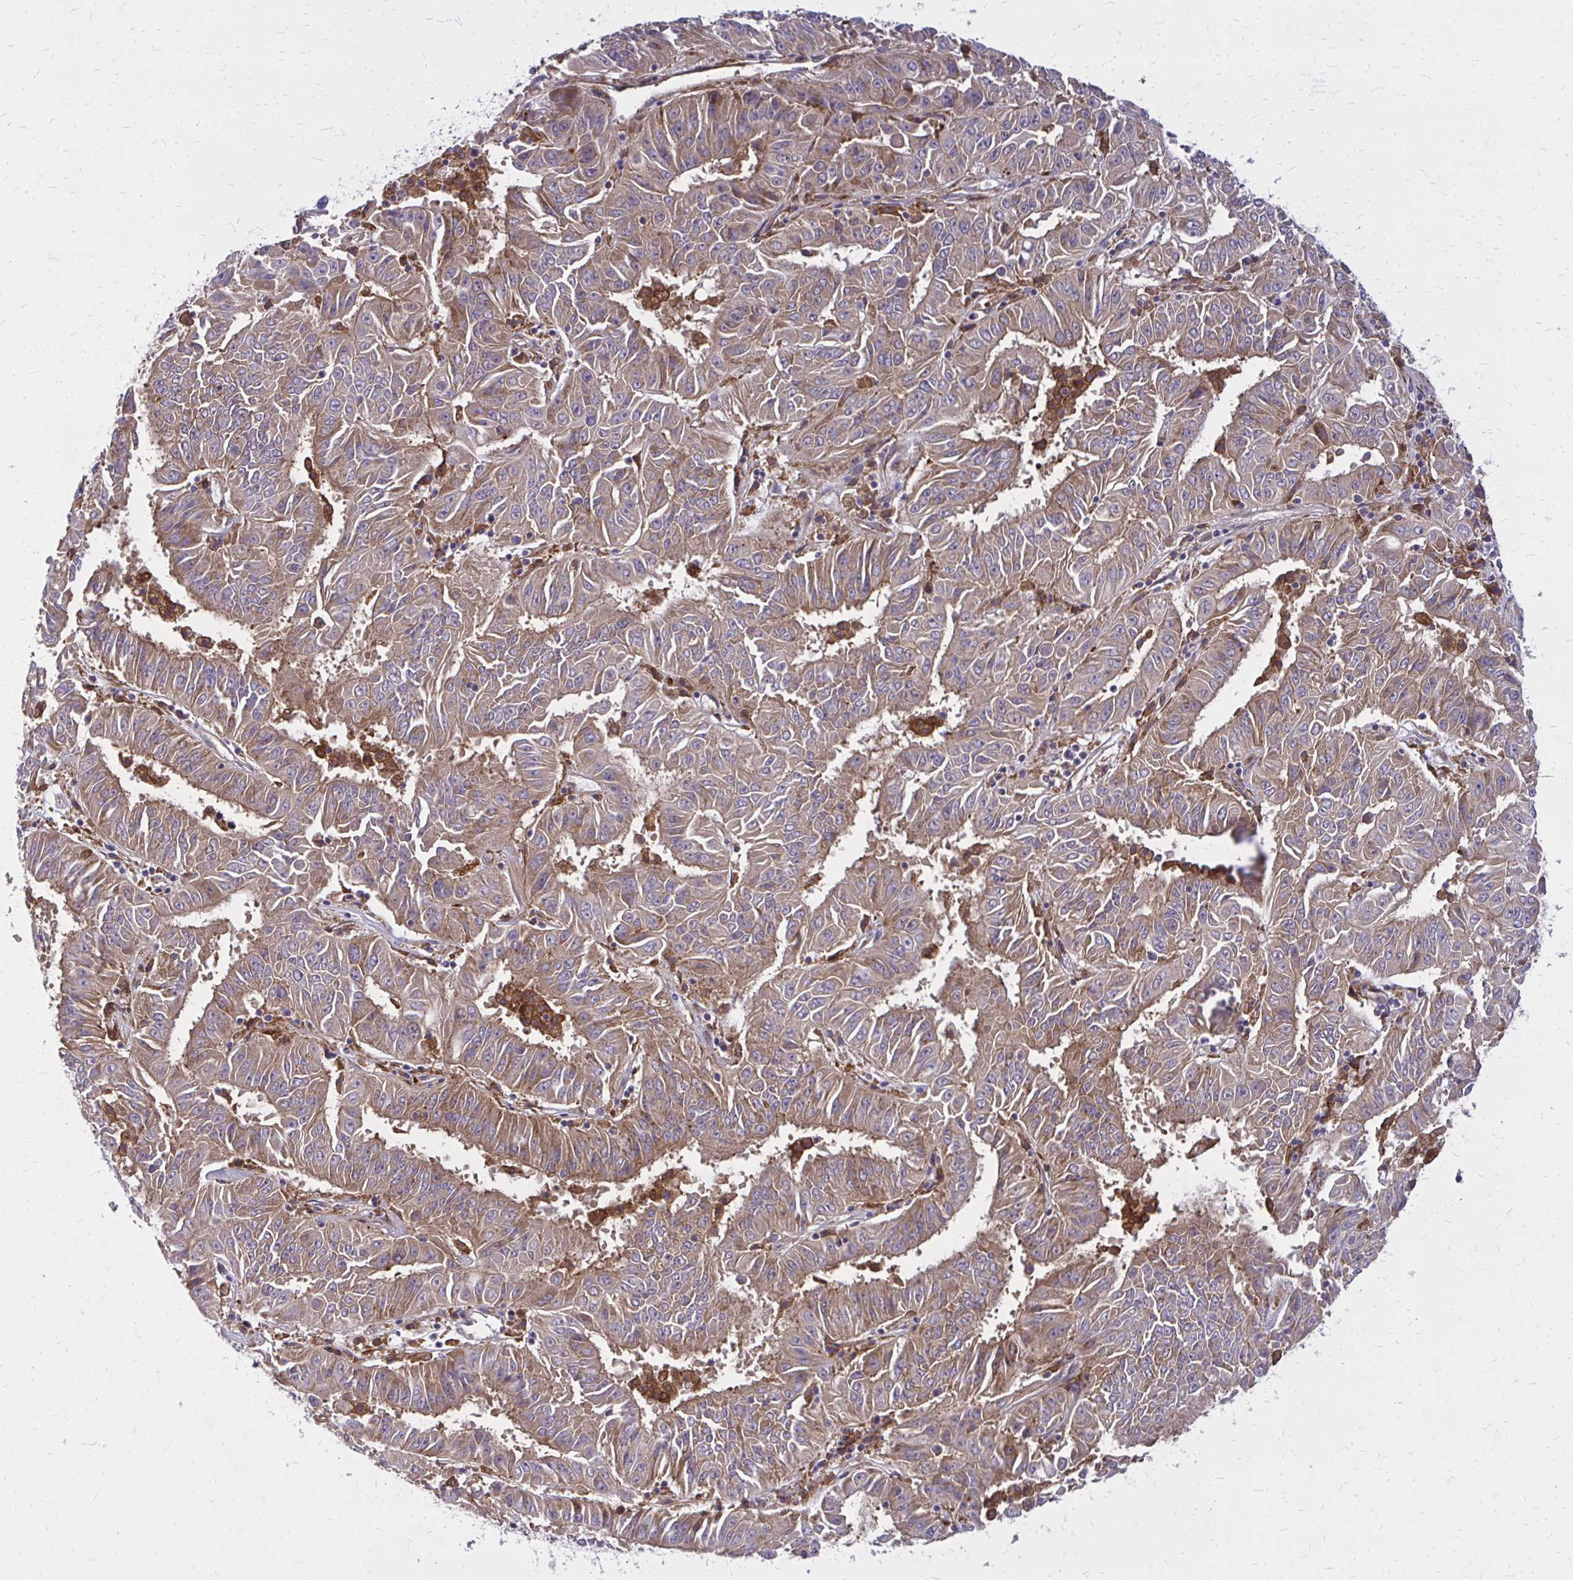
{"staining": {"intensity": "moderate", "quantity": ">75%", "location": "cytoplasmic/membranous"}, "tissue": "pancreatic cancer", "cell_type": "Tumor cells", "image_type": "cancer", "snomed": [{"axis": "morphology", "description": "Adenocarcinoma, NOS"}, {"axis": "topography", "description": "Pancreas"}], "caption": "This is a histology image of IHC staining of pancreatic cancer, which shows moderate staining in the cytoplasmic/membranous of tumor cells.", "gene": "OXNAD1", "patient": {"sex": "male", "age": 63}}